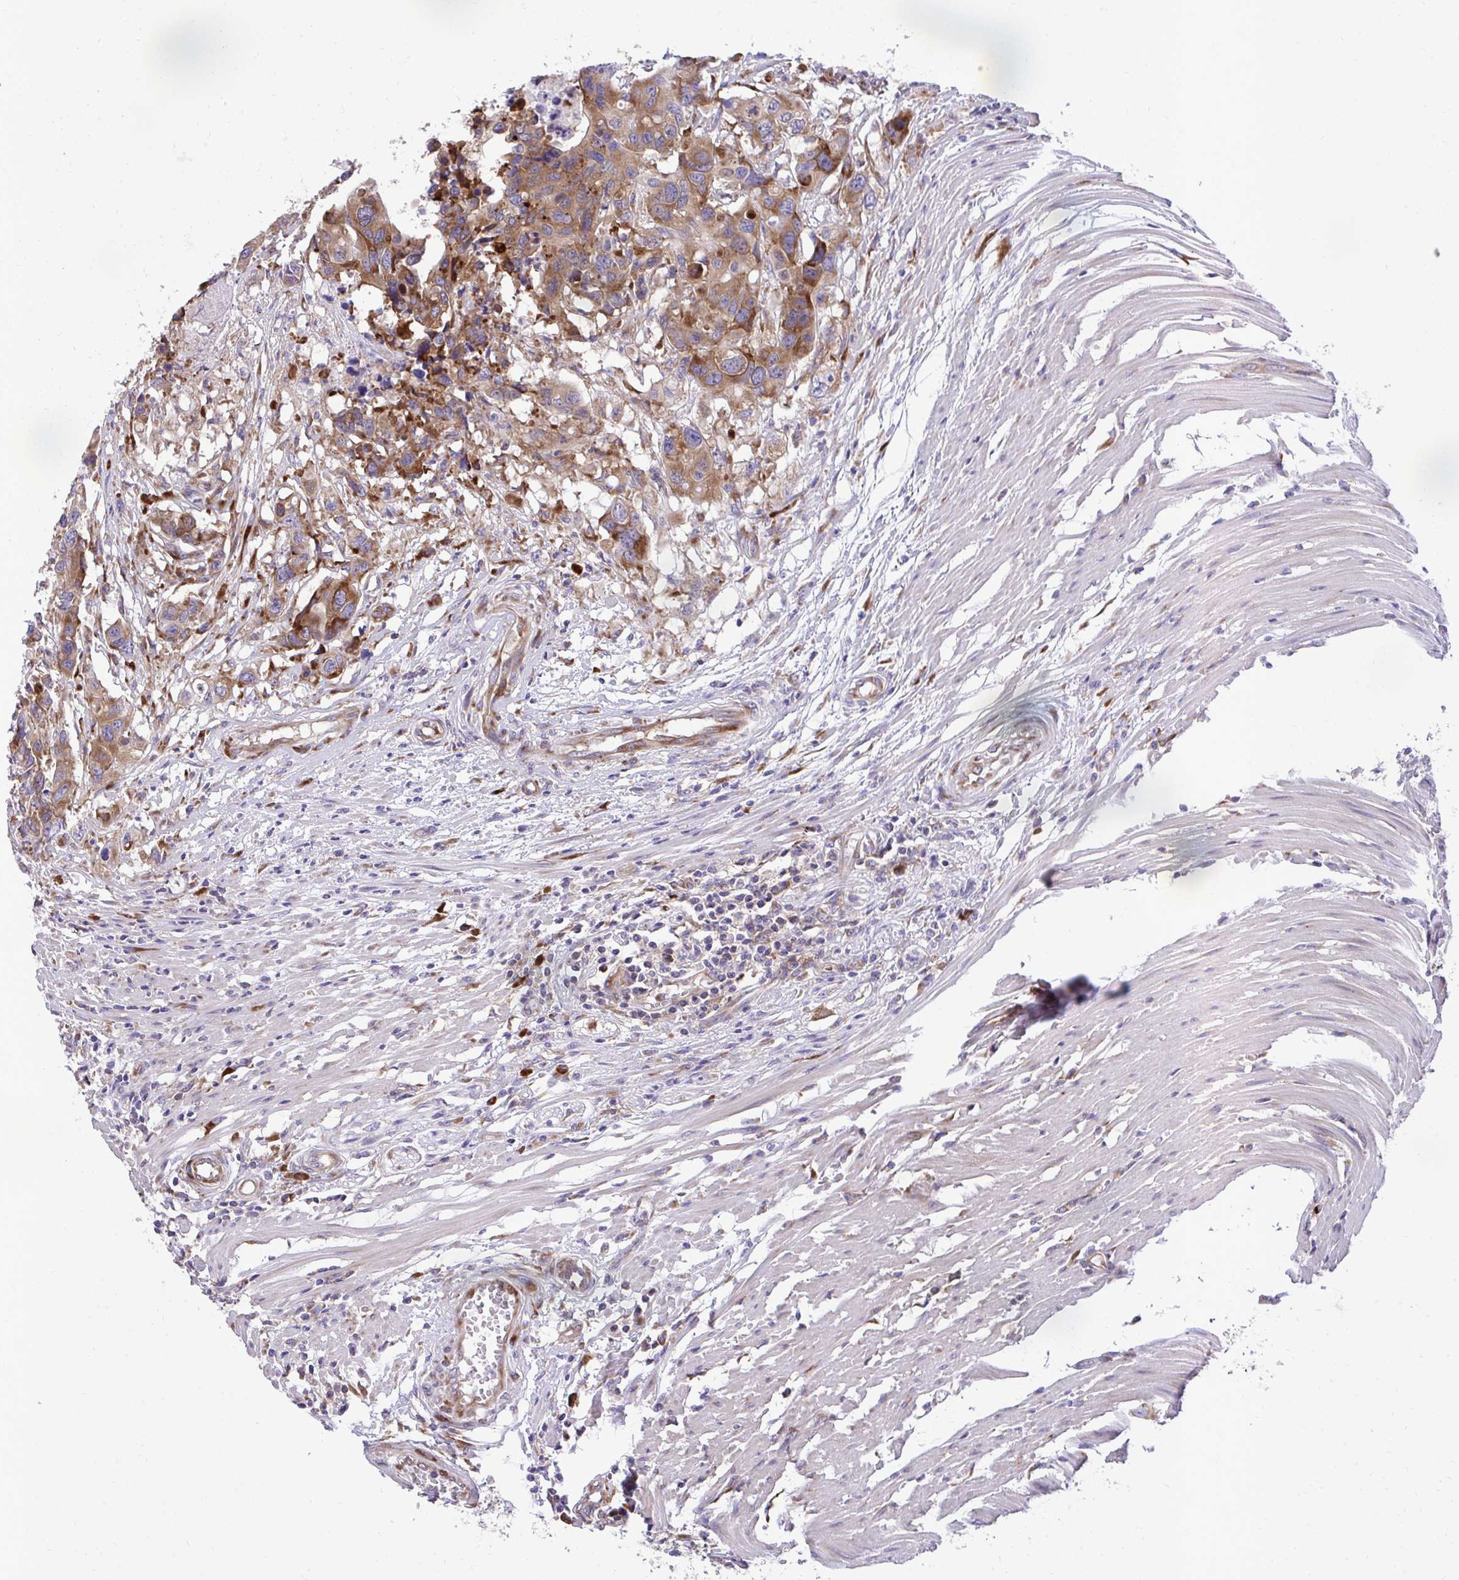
{"staining": {"intensity": "moderate", "quantity": ">75%", "location": "cytoplasmic/membranous"}, "tissue": "colorectal cancer", "cell_type": "Tumor cells", "image_type": "cancer", "snomed": [{"axis": "morphology", "description": "Adenocarcinoma, NOS"}, {"axis": "topography", "description": "Colon"}], "caption": "Adenocarcinoma (colorectal) stained with IHC shows moderate cytoplasmic/membranous expression in approximately >75% of tumor cells. The protein of interest is shown in brown color, while the nuclei are stained blue.", "gene": "RPS15", "patient": {"sex": "male", "age": 77}}